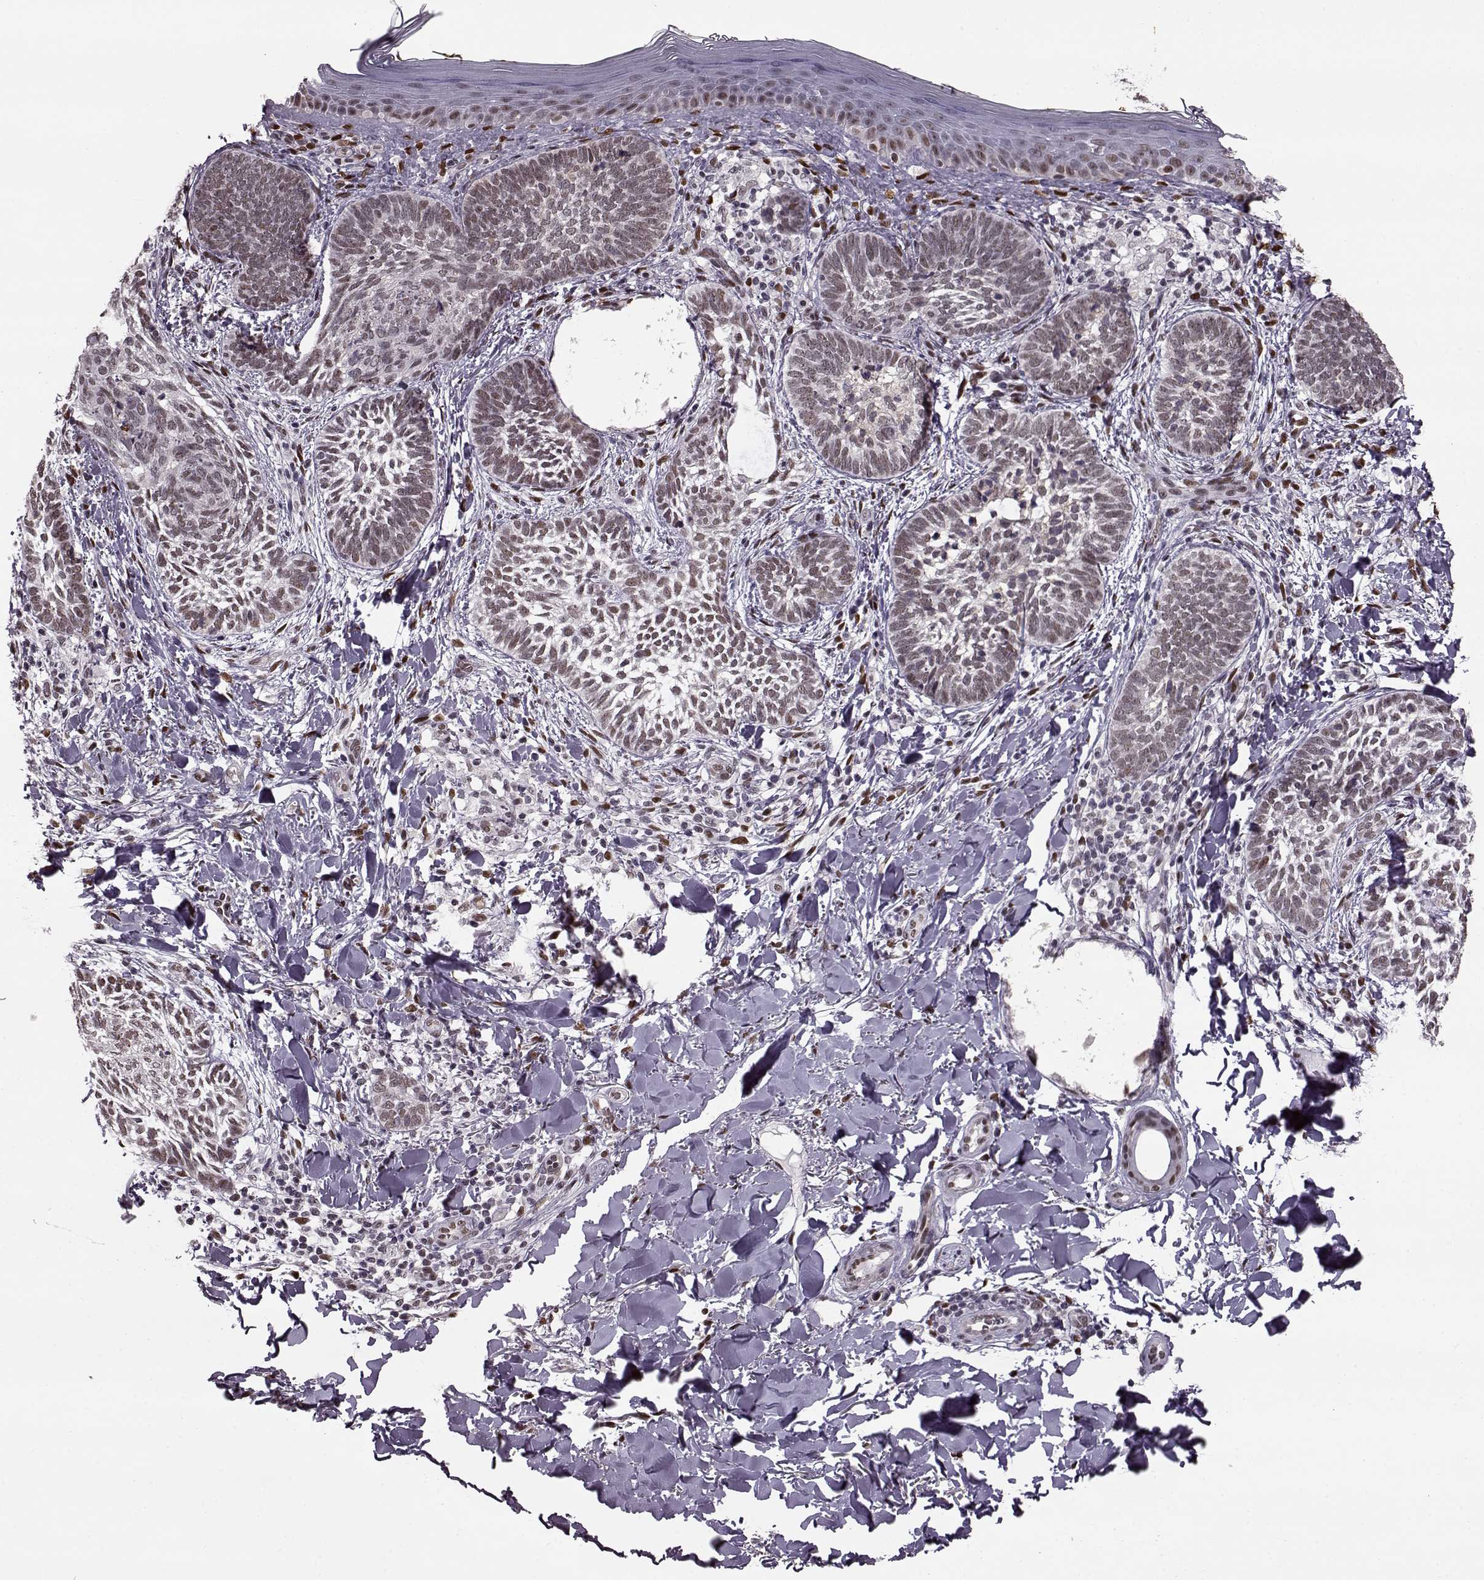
{"staining": {"intensity": "weak", "quantity": ">75%", "location": "nuclear"}, "tissue": "skin cancer", "cell_type": "Tumor cells", "image_type": "cancer", "snomed": [{"axis": "morphology", "description": "Normal tissue, NOS"}, {"axis": "morphology", "description": "Basal cell carcinoma"}, {"axis": "topography", "description": "Skin"}], "caption": "High-magnification brightfield microscopy of basal cell carcinoma (skin) stained with DAB (brown) and counterstained with hematoxylin (blue). tumor cells exhibit weak nuclear positivity is seen in approximately>75% of cells. (DAB (3,3'-diaminobenzidine) IHC with brightfield microscopy, high magnification).", "gene": "FTO", "patient": {"sex": "male", "age": 46}}